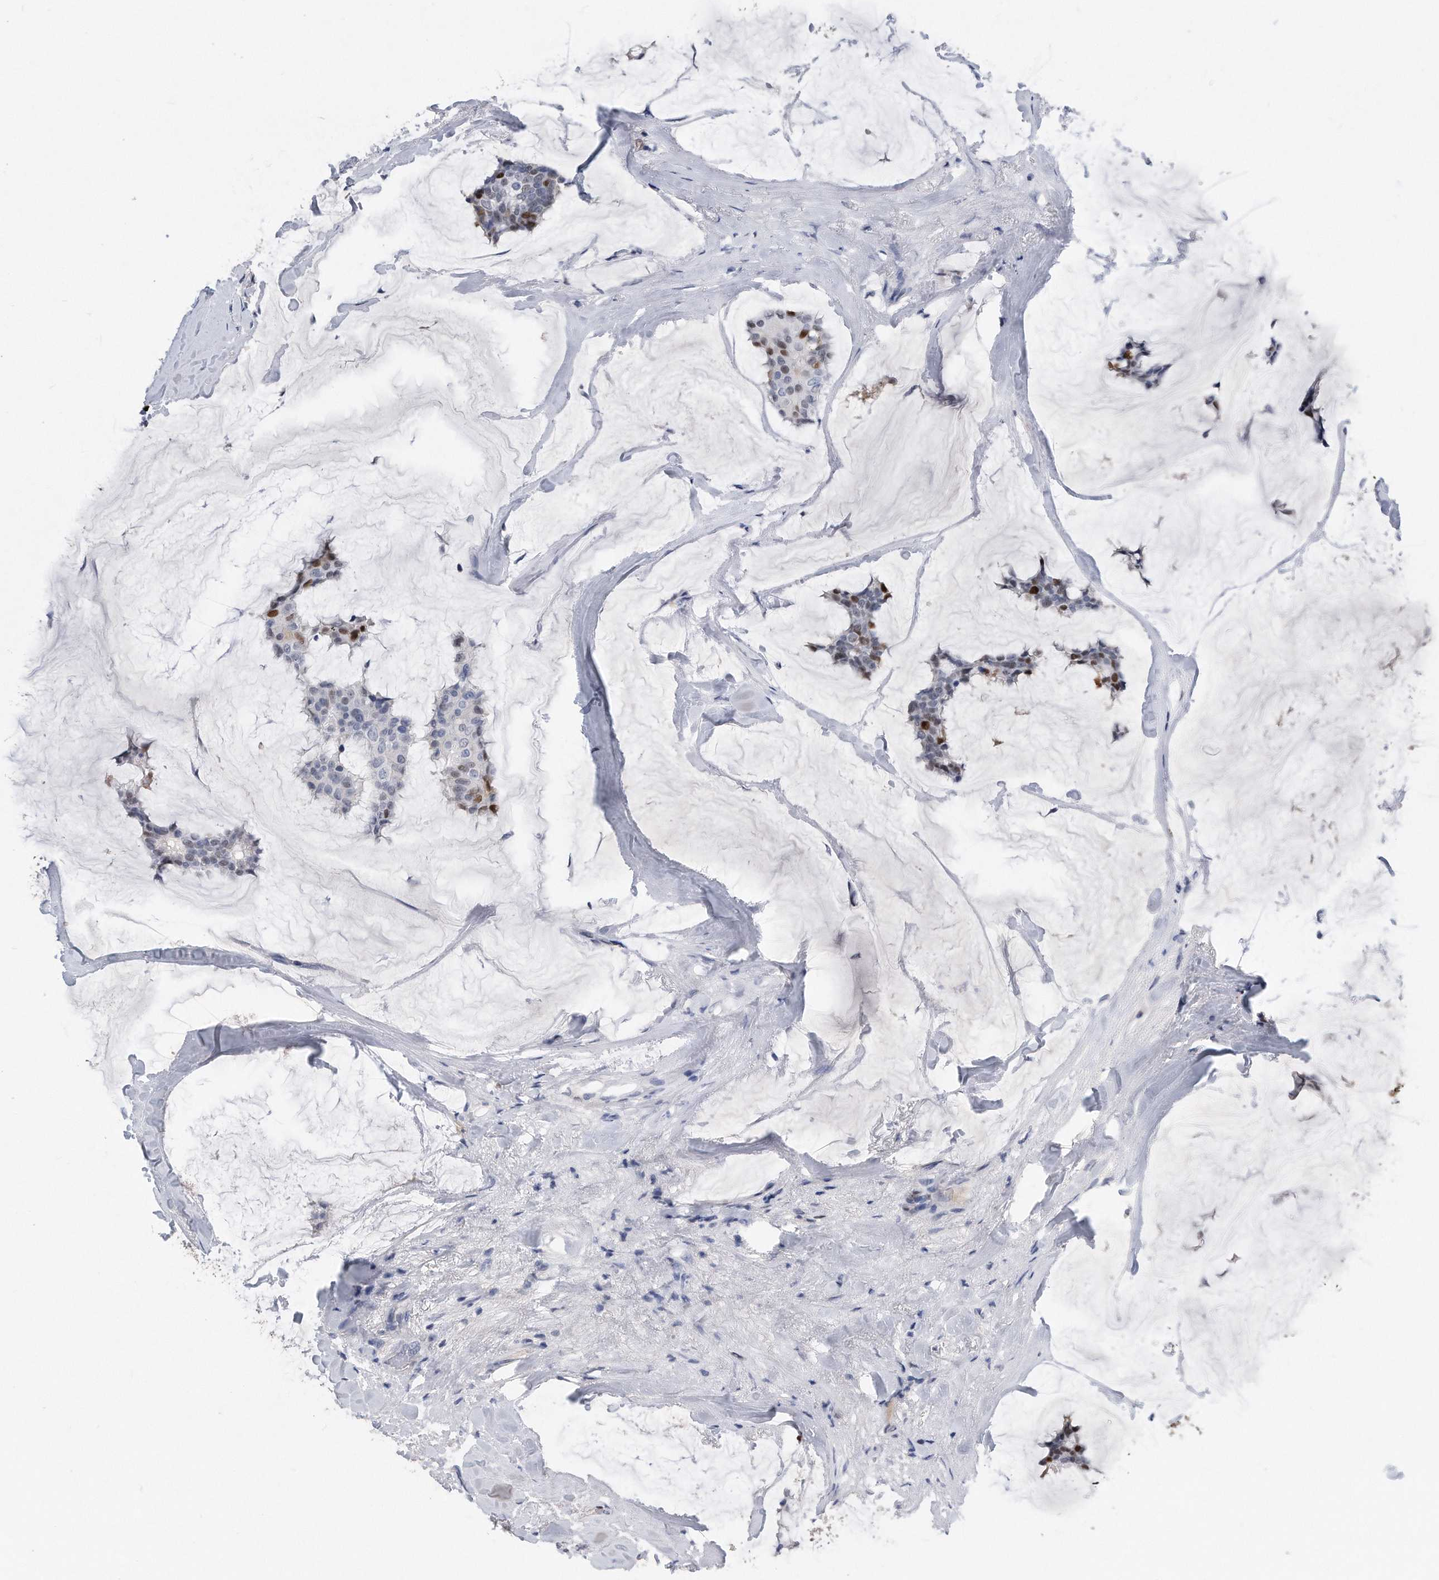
{"staining": {"intensity": "strong", "quantity": "<25%", "location": "nuclear"}, "tissue": "breast cancer", "cell_type": "Tumor cells", "image_type": "cancer", "snomed": [{"axis": "morphology", "description": "Duct carcinoma"}, {"axis": "topography", "description": "Breast"}], "caption": "Immunohistochemistry (IHC) staining of intraductal carcinoma (breast), which exhibits medium levels of strong nuclear positivity in approximately <25% of tumor cells indicating strong nuclear protein positivity. The staining was performed using DAB (3,3'-diaminobenzidine) (brown) for protein detection and nuclei were counterstained in hematoxylin (blue).", "gene": "PCNA", "patient": {"sex": "female", "age": 93}}